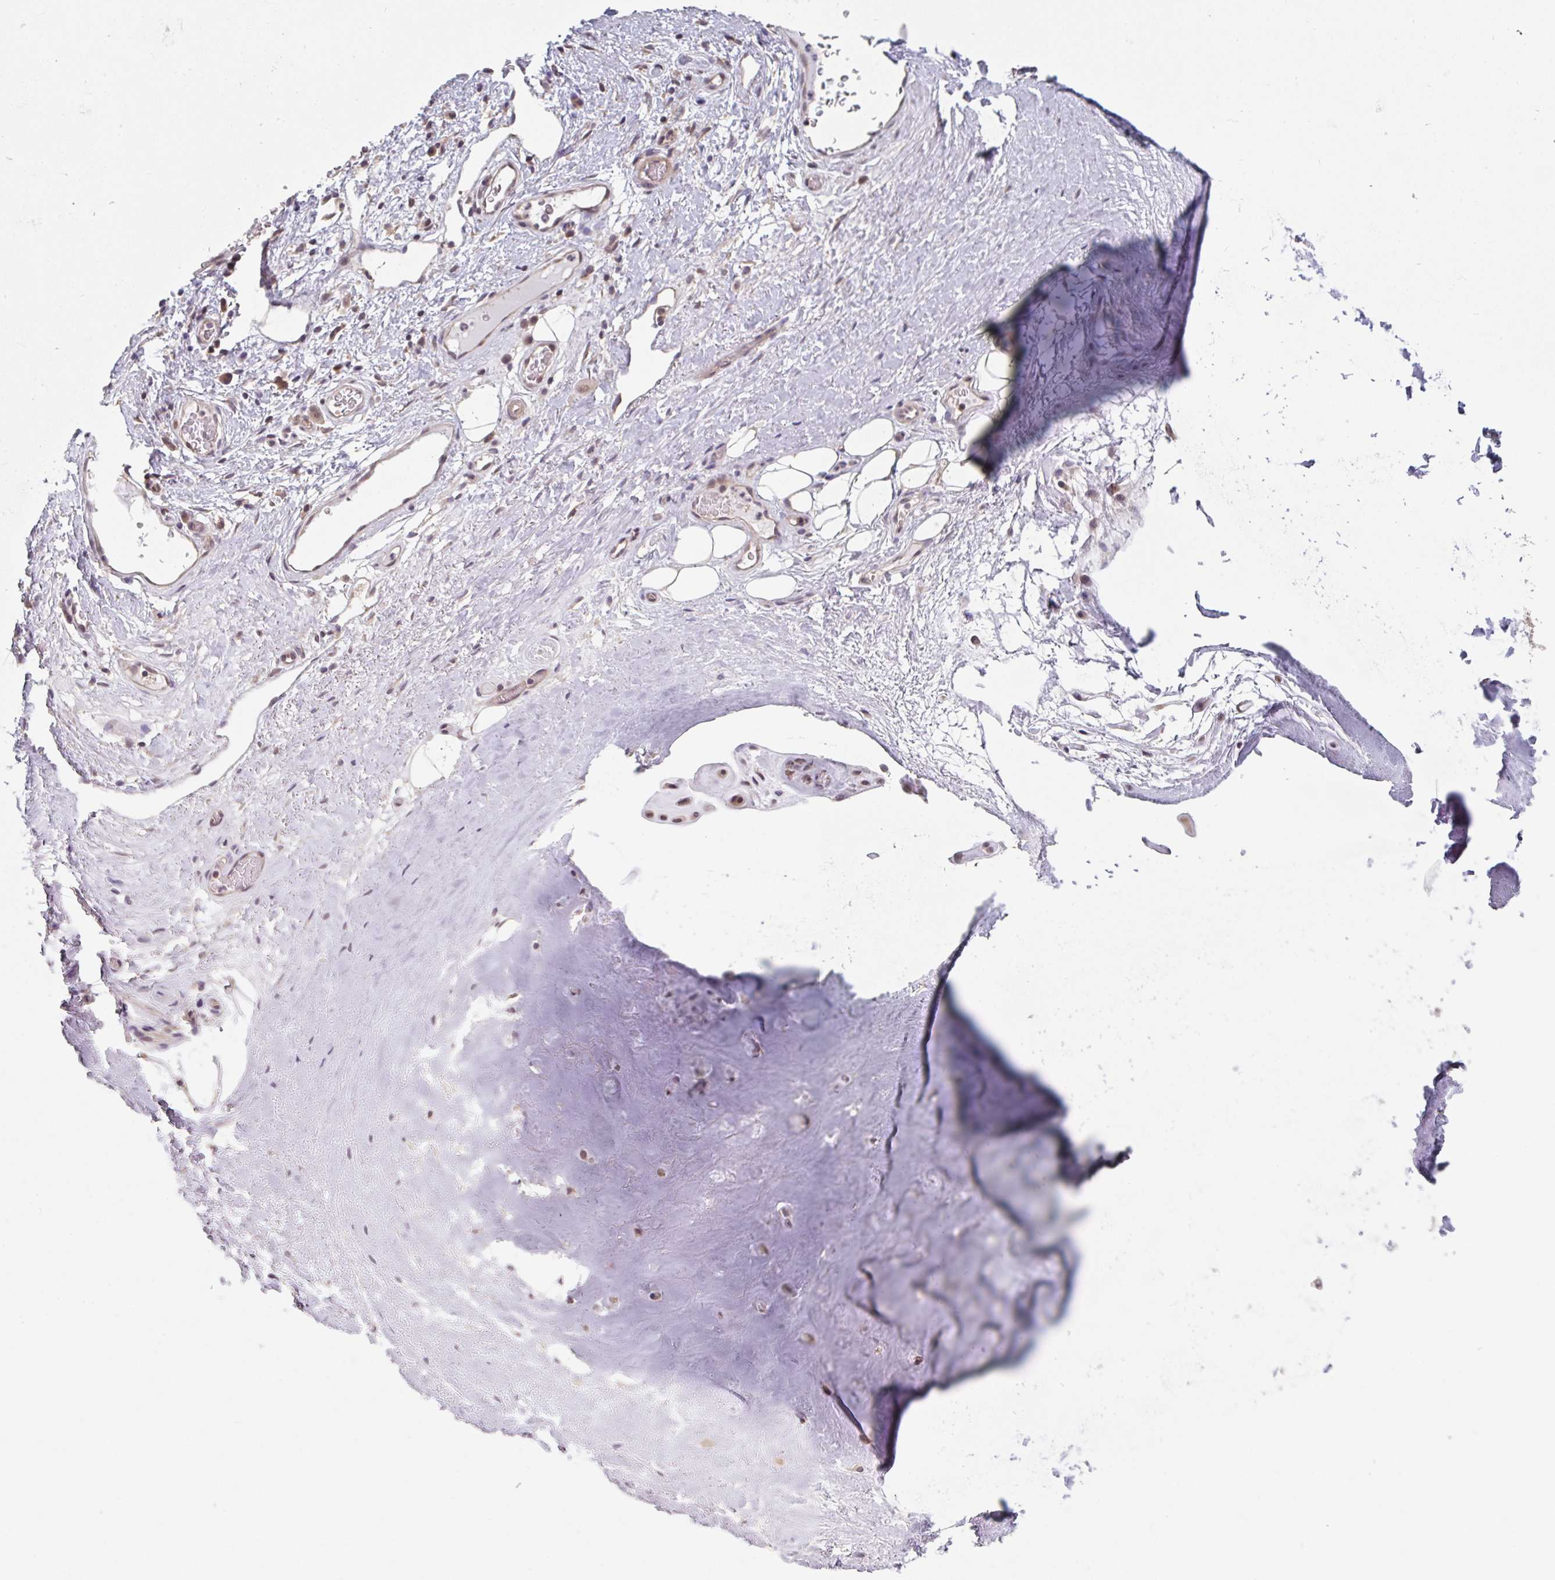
{"staining": {"intensity": "negative", "quantity": "none", "location": "none"}, "tissue": "adipose tissue", "cell_type": "Adipocytes", "image_type": "normal", "snomed": [{"axis": "morphology", "description": "Normal tissue, NOS"}, {"axis": "topography", "description": "Lymph node"}, {"axis": "topography", "description": "Cartilage tissue"}, {"axis": "topography", "description": "Nasopharynx"}], "caption": "IHC of unremarkable human adipose tissue exhibits no positivity in adipocytes.", "gene": "RANGRF", "patient": {"sex": "male", "age": 63}}